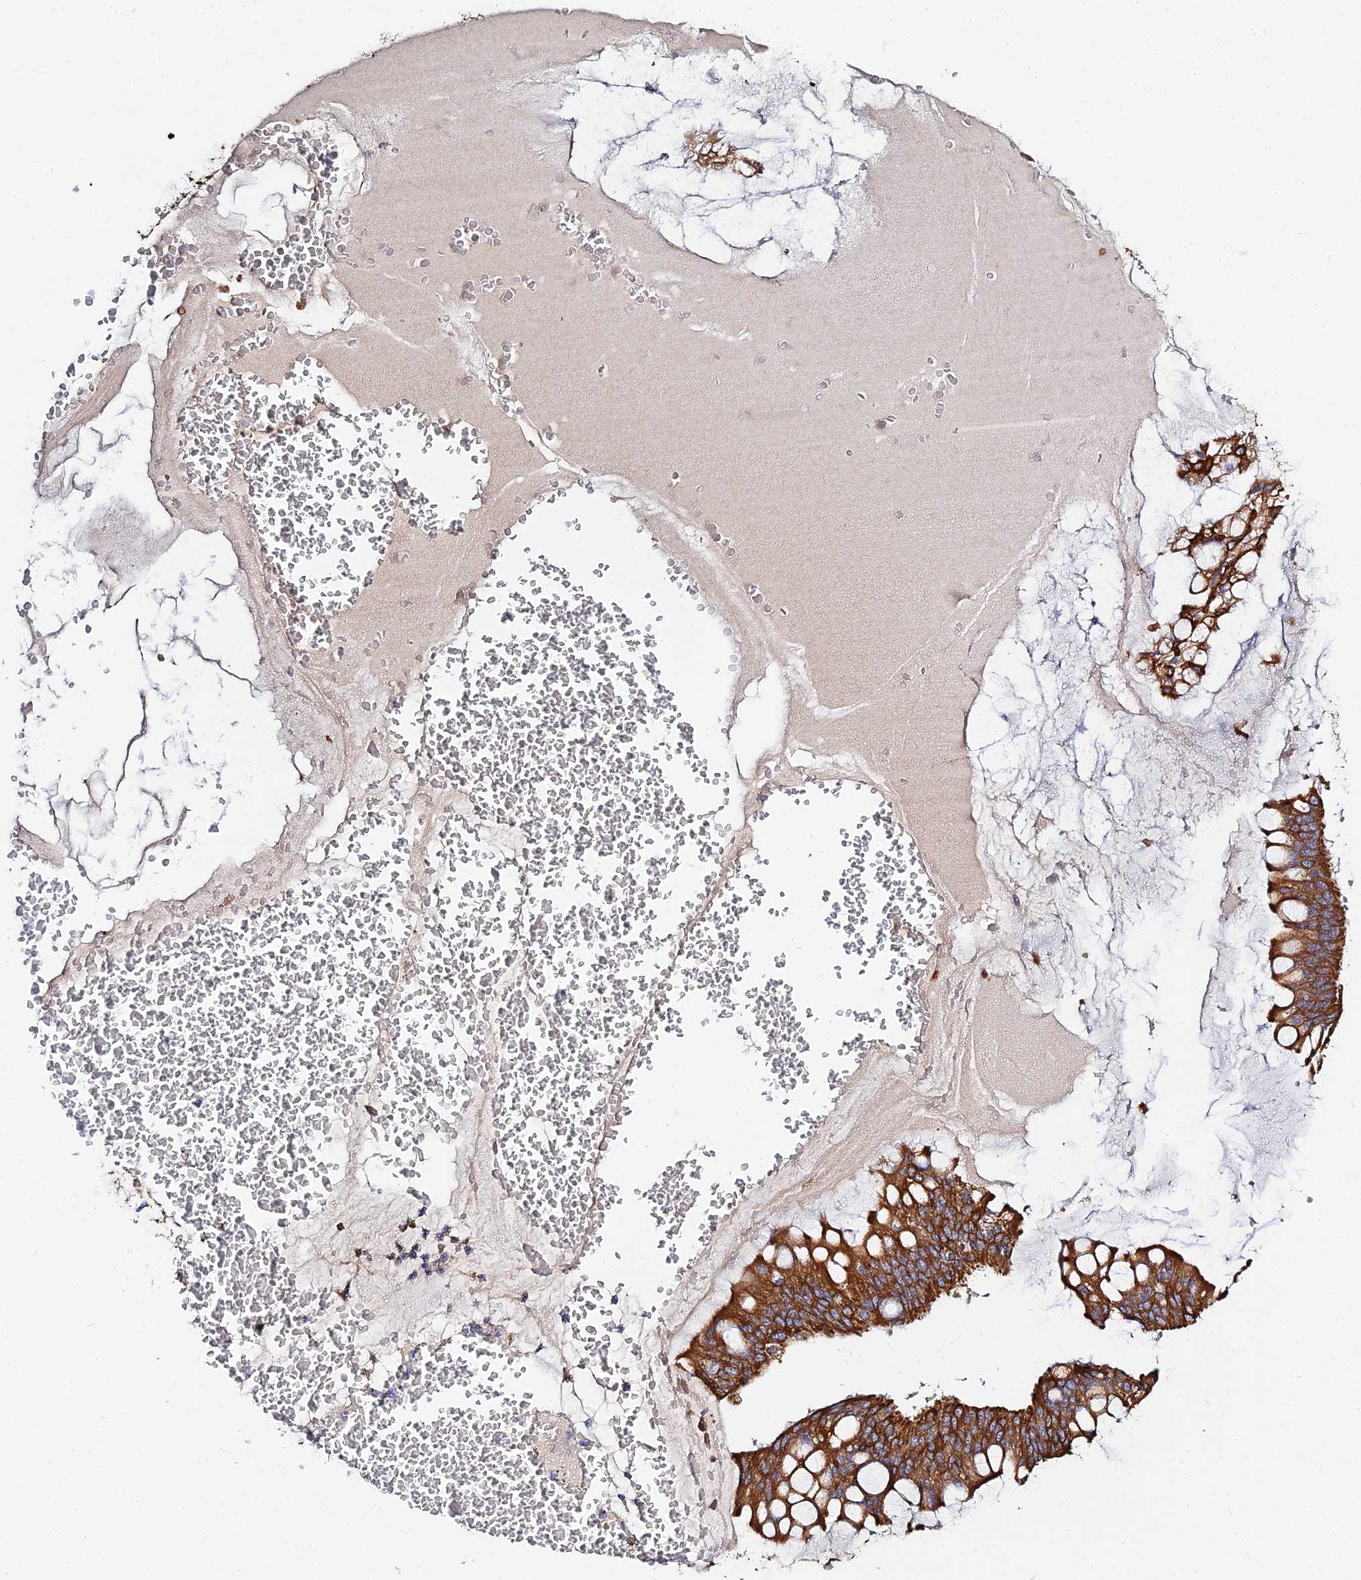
{"staining": {"intensity": "strong", "quantity": ">75%", "location": "cytoplasmic/membranous"}, "tissue": "ovarian cancer", "cell_type": "Tumor cells", "image_type": "cancer", "snomed": [{"axis": "morphology", "description": "Cystadenocarcinoma, mucinous, NOS"}, {"axis": "topography", "description": "Ovary"}], "caption": "High-magnification brightfield microscopy of ovarian cancer stained with DAB (3,3'-diaminobenzidine) (brown) and counterstained with hematoxylin (blue). tumor cells exhibit strong cytoplasmic/membranous staining is seen in about>75% of cells.", "gene": "ZXDA", "patient": {"sex": "female", "age": 73}}